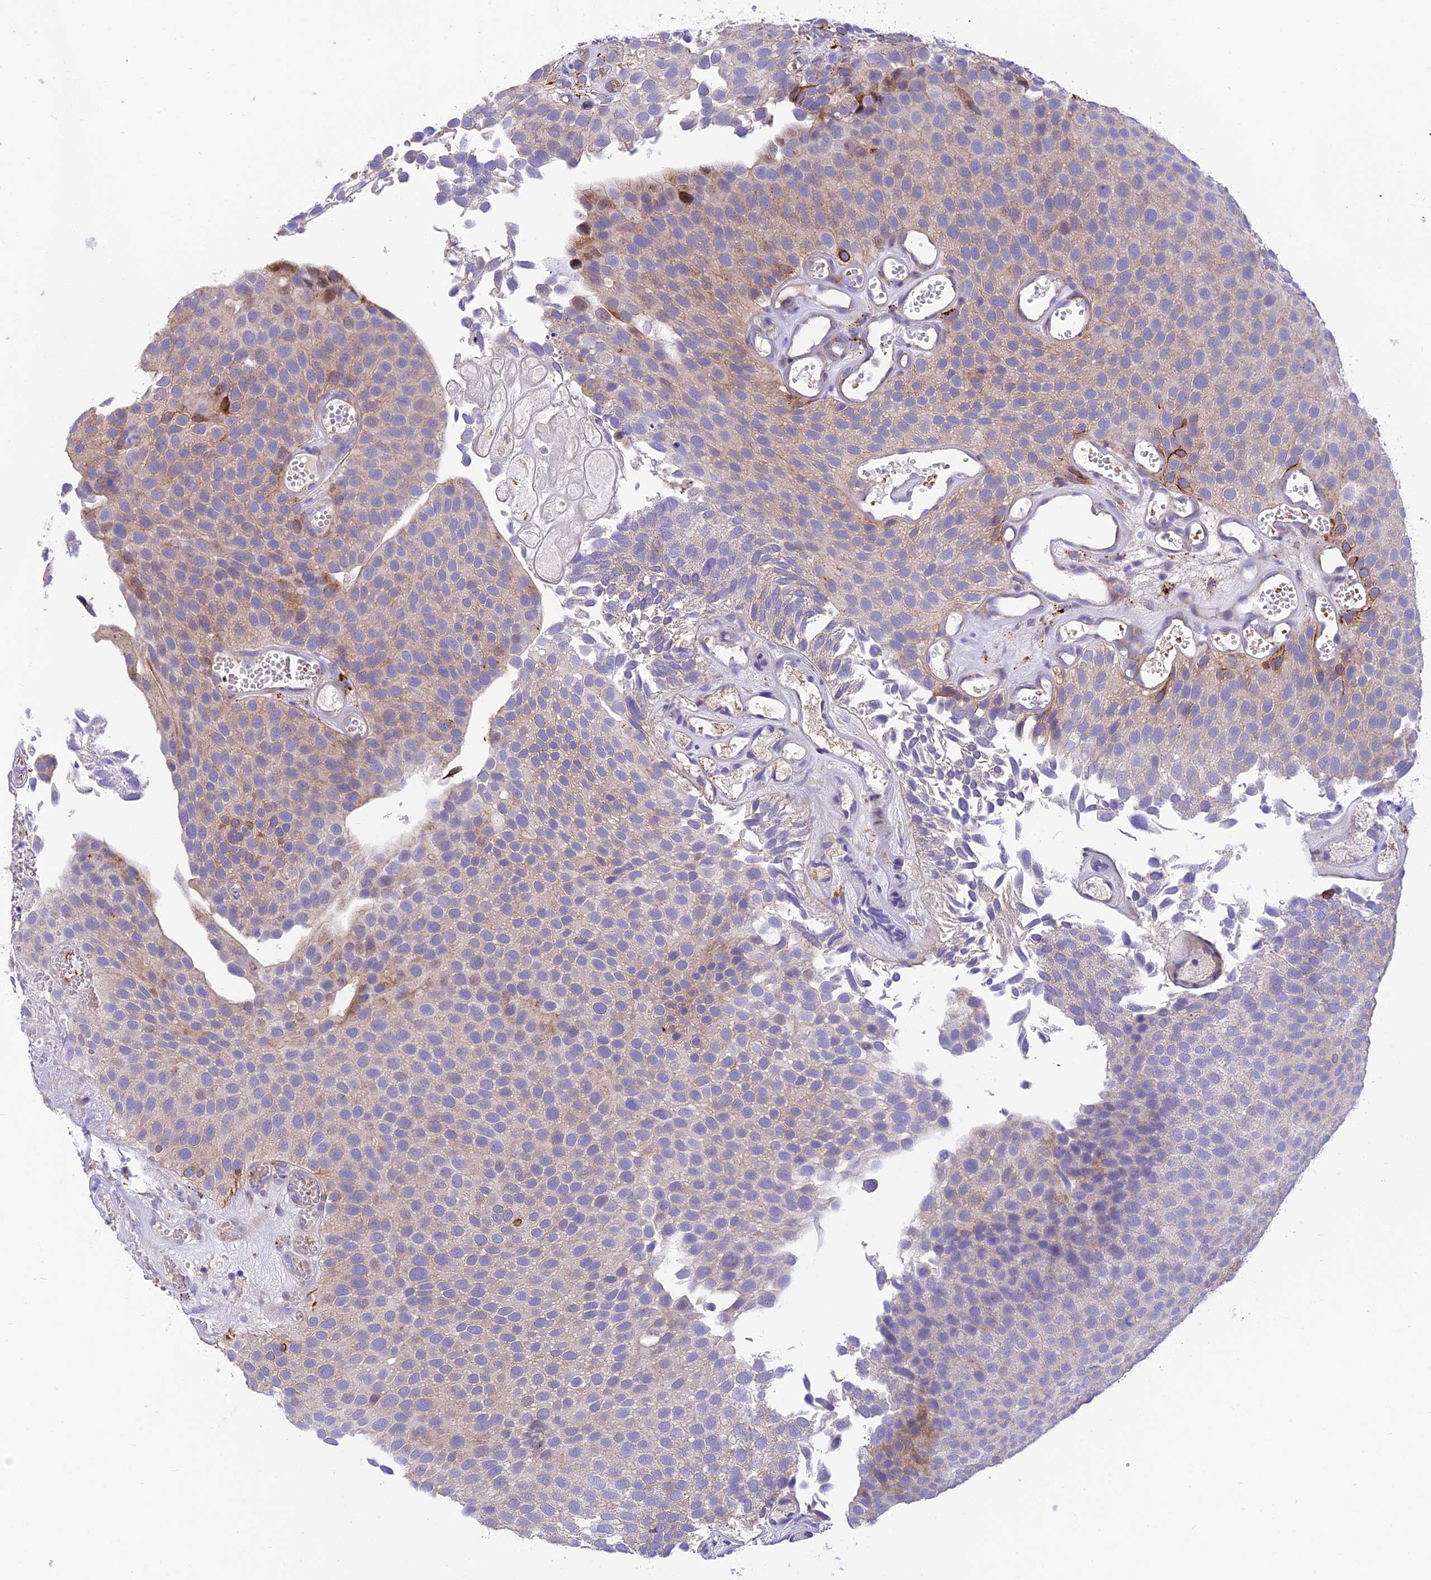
{"staining": {"intensity": "strong", "quantity": "<25%", "location": "cytoplasmic/membranous"}, "tissue": "urothelial cancer", "cell_type": "Tumor cells", "image_type": "cancer", "snomed": [{"axis": "morphology", "description": "Urothelial carcinoma, Low grade"}, {"axis": "topography", "description": "Urinary bladder"}], "caption": "IHC image of urothelial cancer stained for a protein (brown), which demonstrates medium levels of strong cytoplasmic/membranous positivity in approximately <25% of tumor cells.", "gene": "CCDC157", "patient": {"sex": "male", "age": 89}}